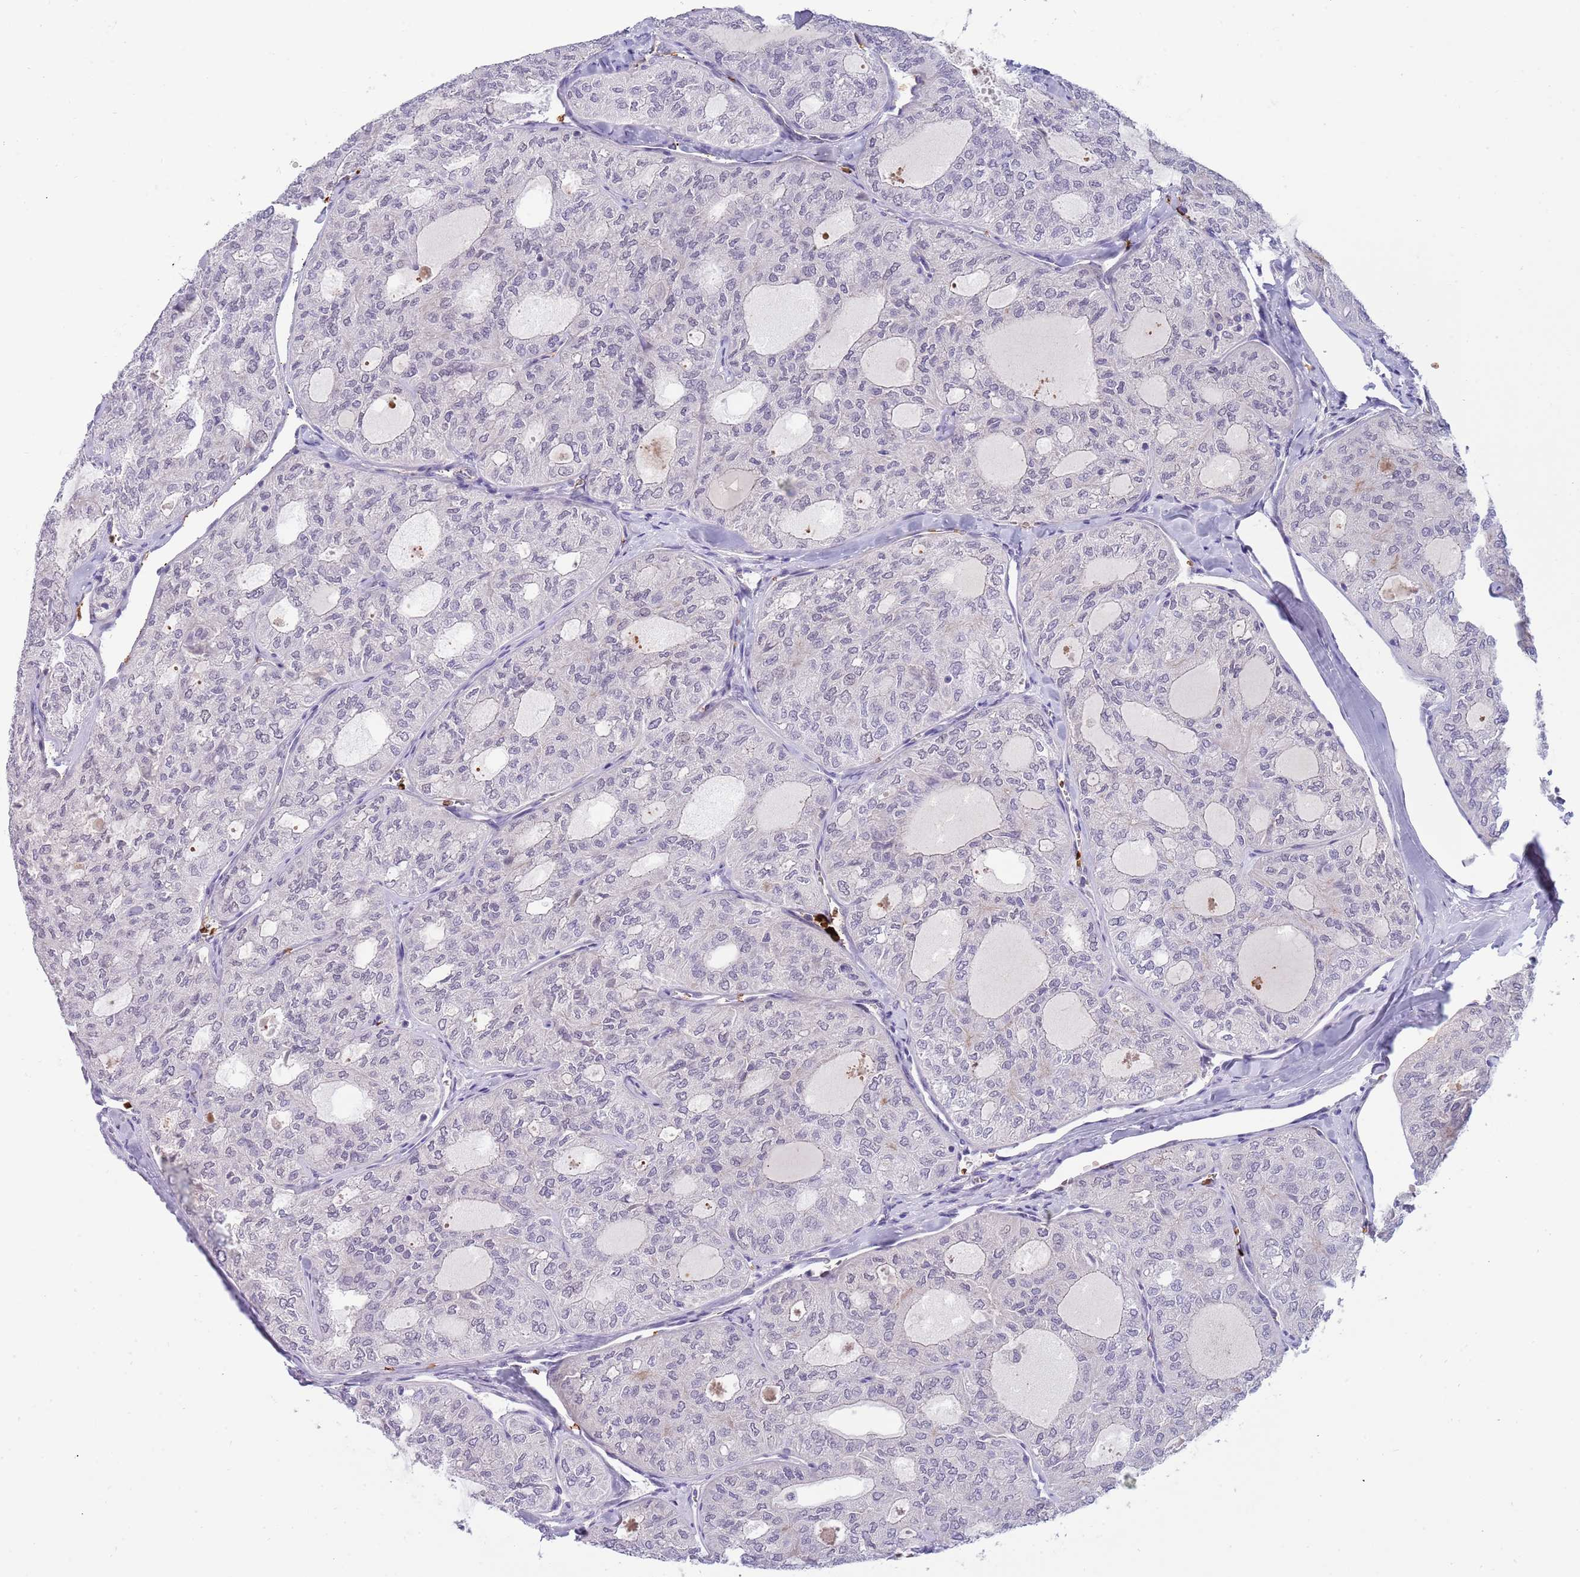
{"staining": {"intensity": "negative", "quantity": "none", "location": "none"}, "tissue": "thyroid cancer", "cell_type": "Tumor cells", "image_type": "cancer", "snomed": [{"axis": "morphology", "description": "Follicular adenoma carcinoma, NOS"}, {"axis": "topography", "description": "Thyroid gland"}], "caption": "A histopathology image of thyroid cancer (follicular adenoma carcinoma) stained for a protein displays no brown staining in tumor cells.", "gene": "LYPD6B", "patient": {"sex": "male", "age": 75}}